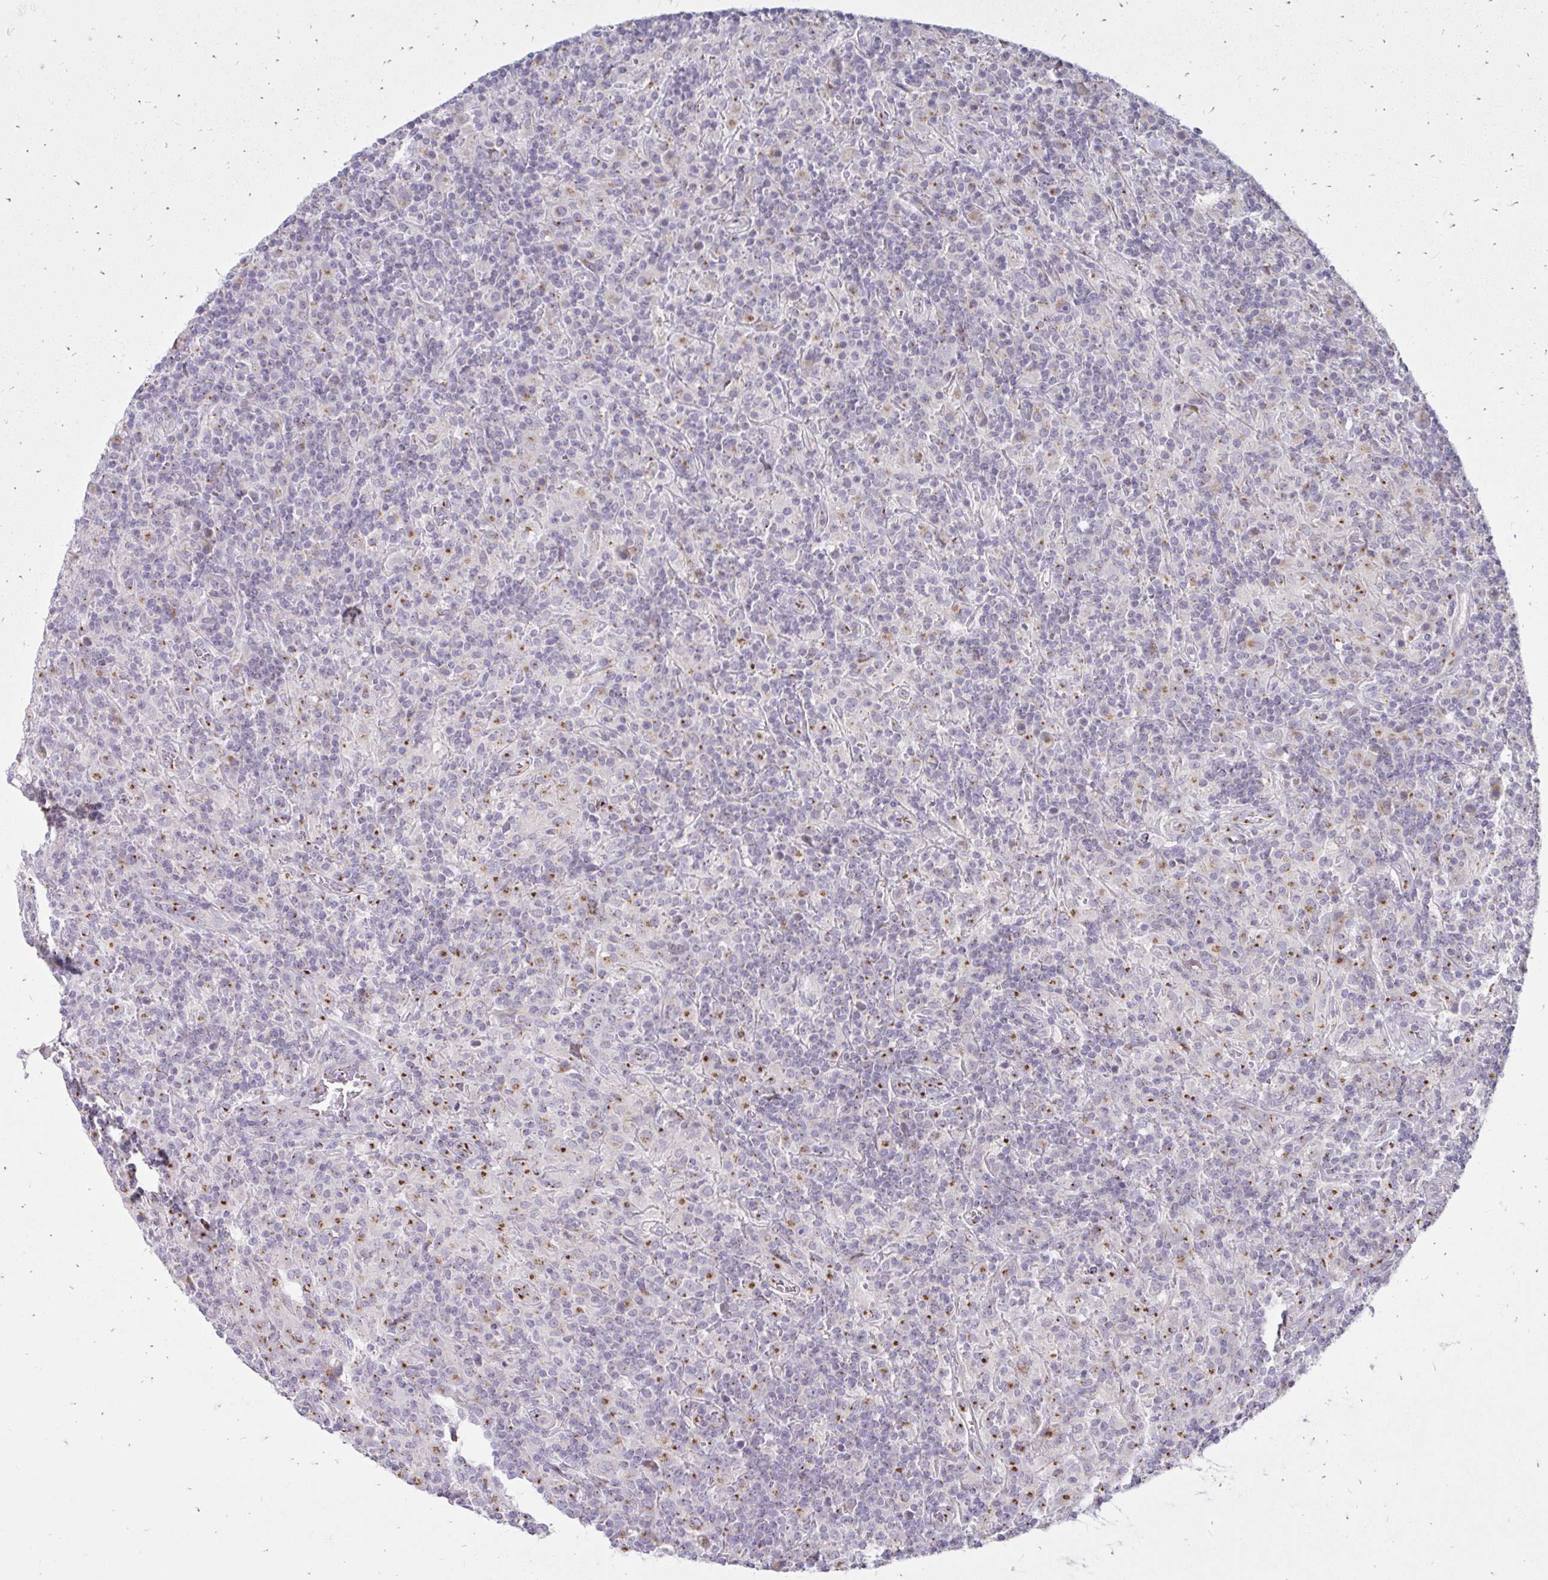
{"staining": {"intensity": "negative", "quantity": "none", "location": "none"}, "tissue": "lymphoma", "cell_type": "Tumor cells", "image_type": "cancer", "snomed": [{"axis": "morphology", "description": "Hodgkin's disease, NOS"}, {"axis": "topography", "description": "Lymph node"}], "caption": "Photomicrograph shows no protein expression in tumor cells of Hodgkin's disease tissue.", "gene": "RAB6B", "patient": {"sex": "male", "age": 70}}